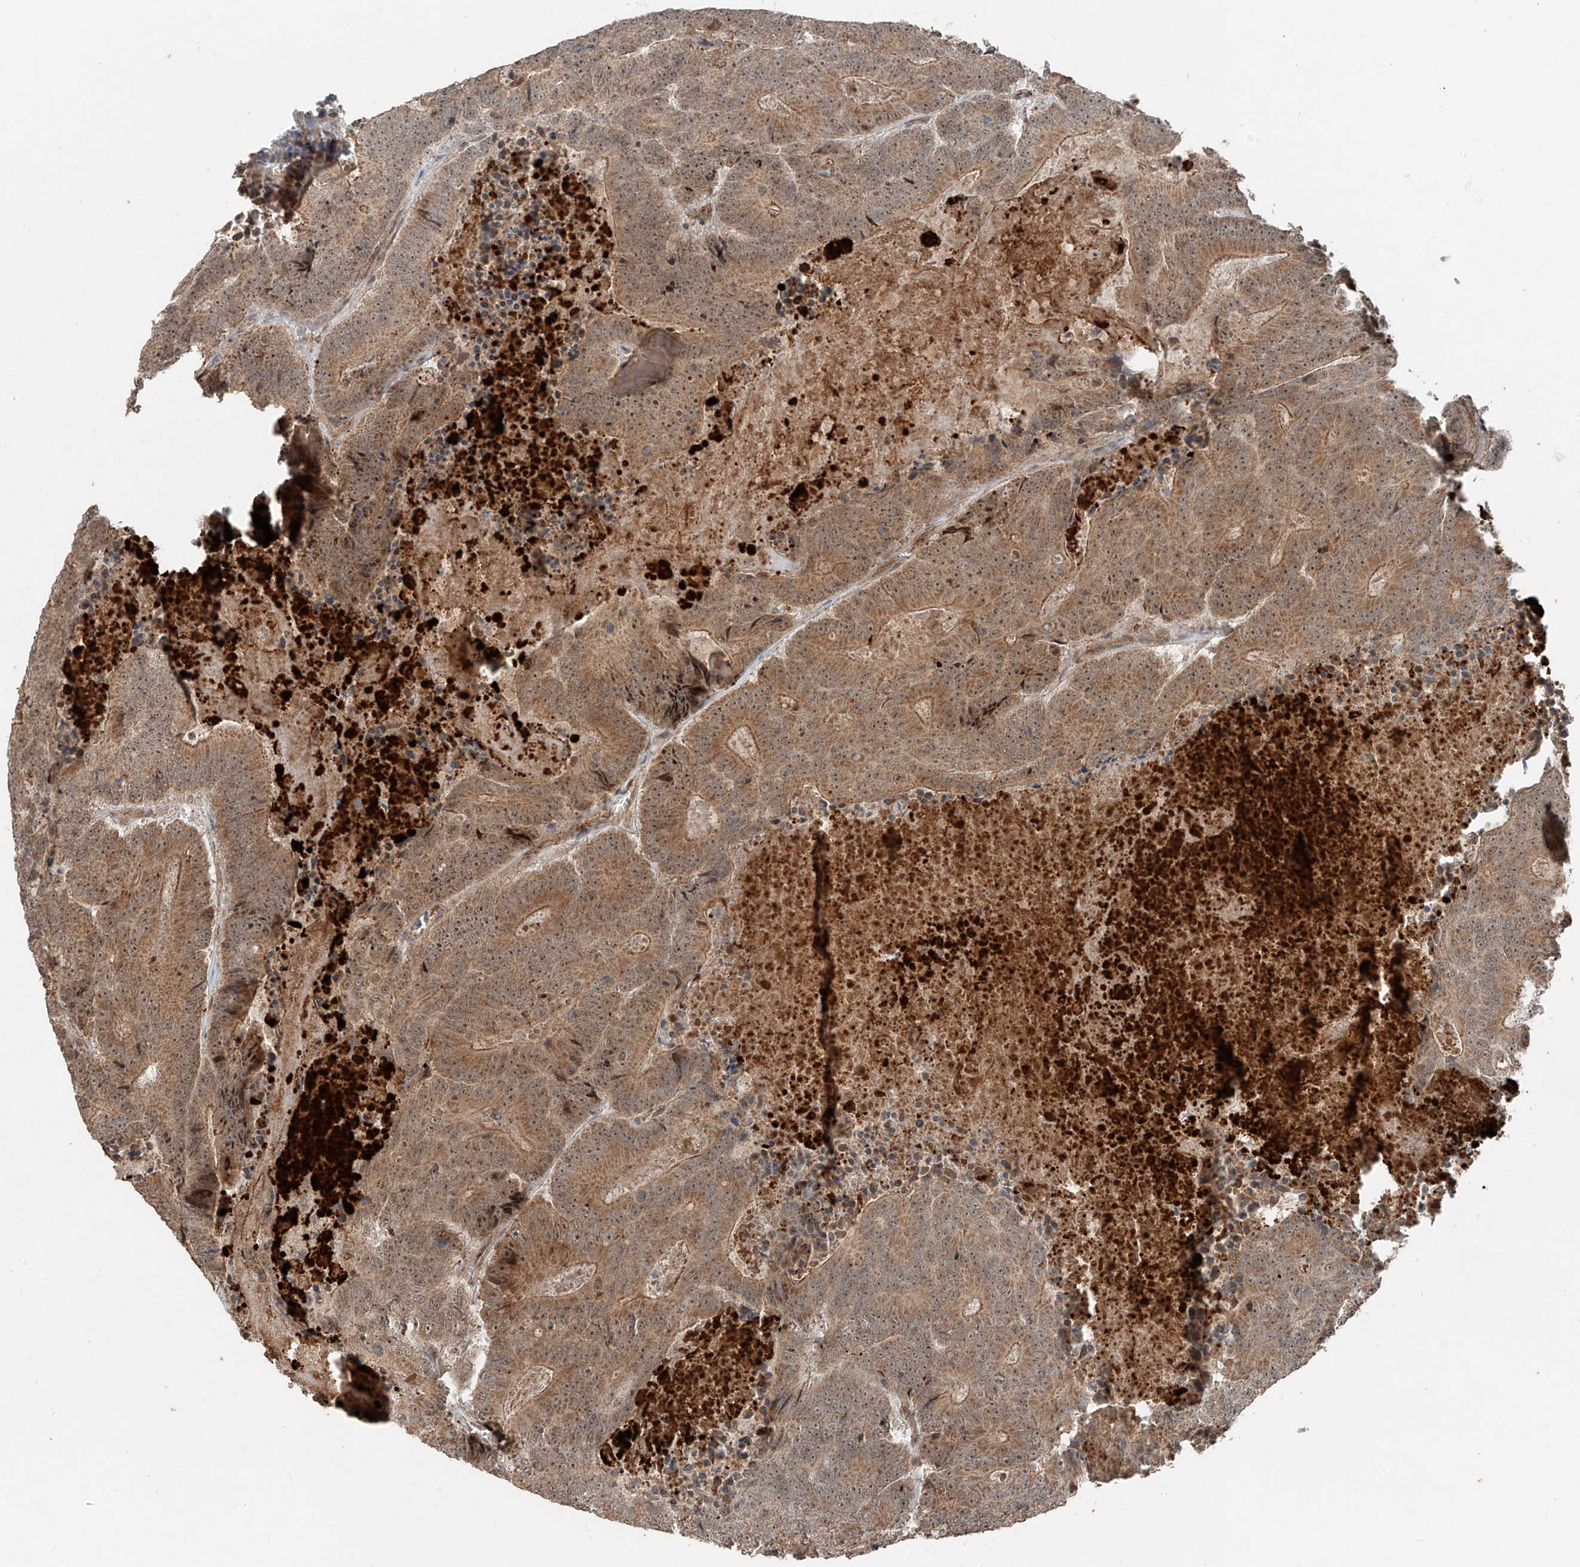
{"staining": {"intensity": "moderate", "quantity": ">75%", "location": "cytoplasmic/membranous"}, "tissue": "colorectal cancer", "cell_type": "Tumor cells", "image_type": "cancer", "snomed": [{"axis": "morphology", "description": "Adenocarcinoma, NOS"}, {"axis": "topography", "description": "Colon"}], "caption": "Protein analysis of colorectal cancer (adenocarcinoma) tissue shows moderate cytoplasmic/membranous expression in about >75% of tumor cells.", "gene": "ZNF620", "patient": {"sex": "male", "age": 83}}